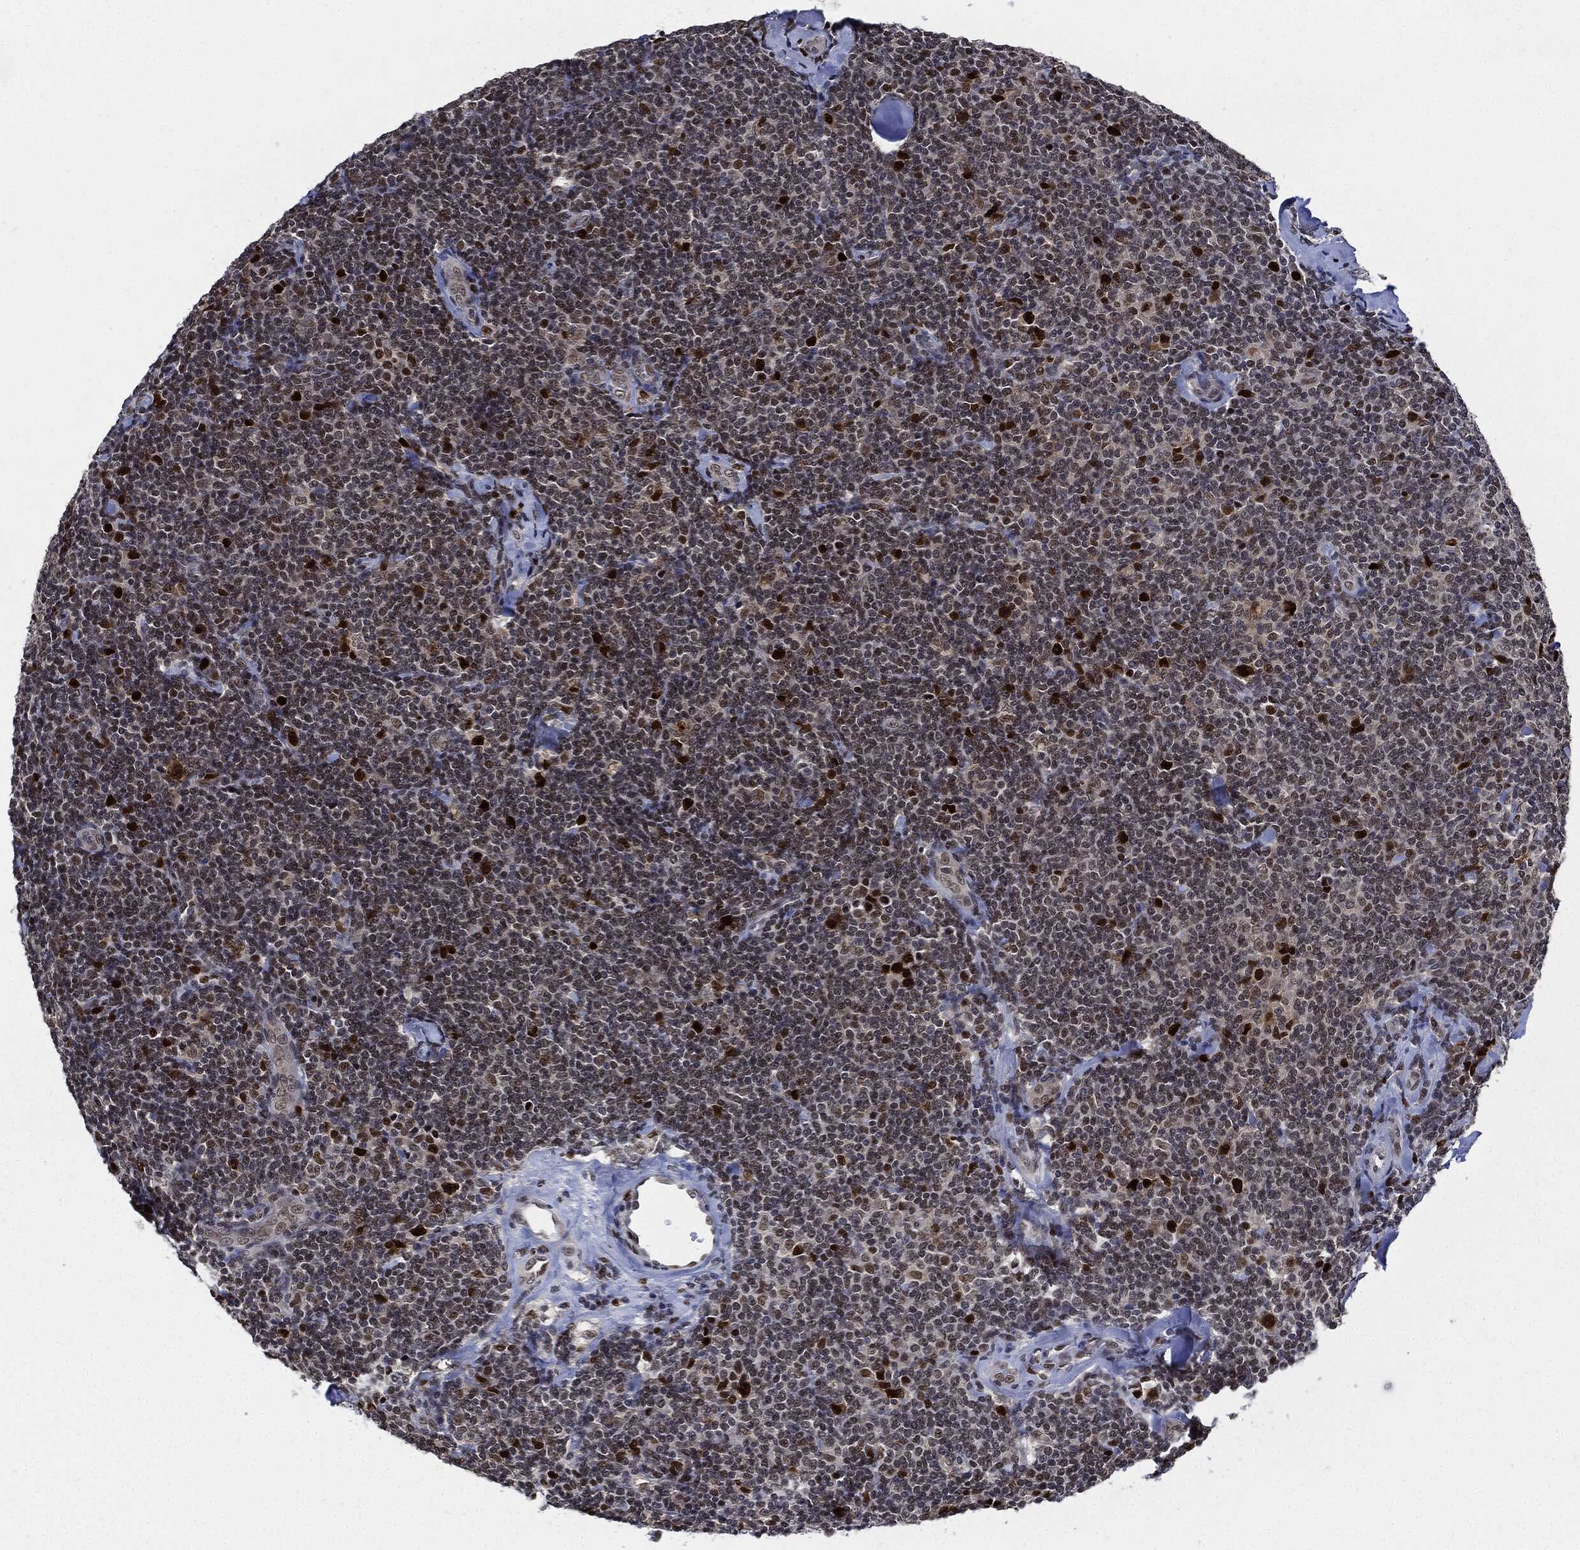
{"staining": {"intensity": "strong", "quantity": "<25%", "location": "nuclear"}, "tissue": "lymphoma", "cell_type": "Tumor cells", "image_type": "cancer", "snomed": [{"axis": "morphology", "description": "Malignant lymphoma, non-Hodgkin's type, Low grade"}, {"axis": "topography", "description": "Lymph node"}], "caption": "Immunohistochemistry (IHC) histopathology image of malignant lymphoma, non-Hodgkin's type (low-grade) stained for a protein (brown), which displays medium levels of strong nuclear positivity in approximately <25% of tumor cells.", "gene": "PCNA", "patient": {"sex": "female", "age": 56}}